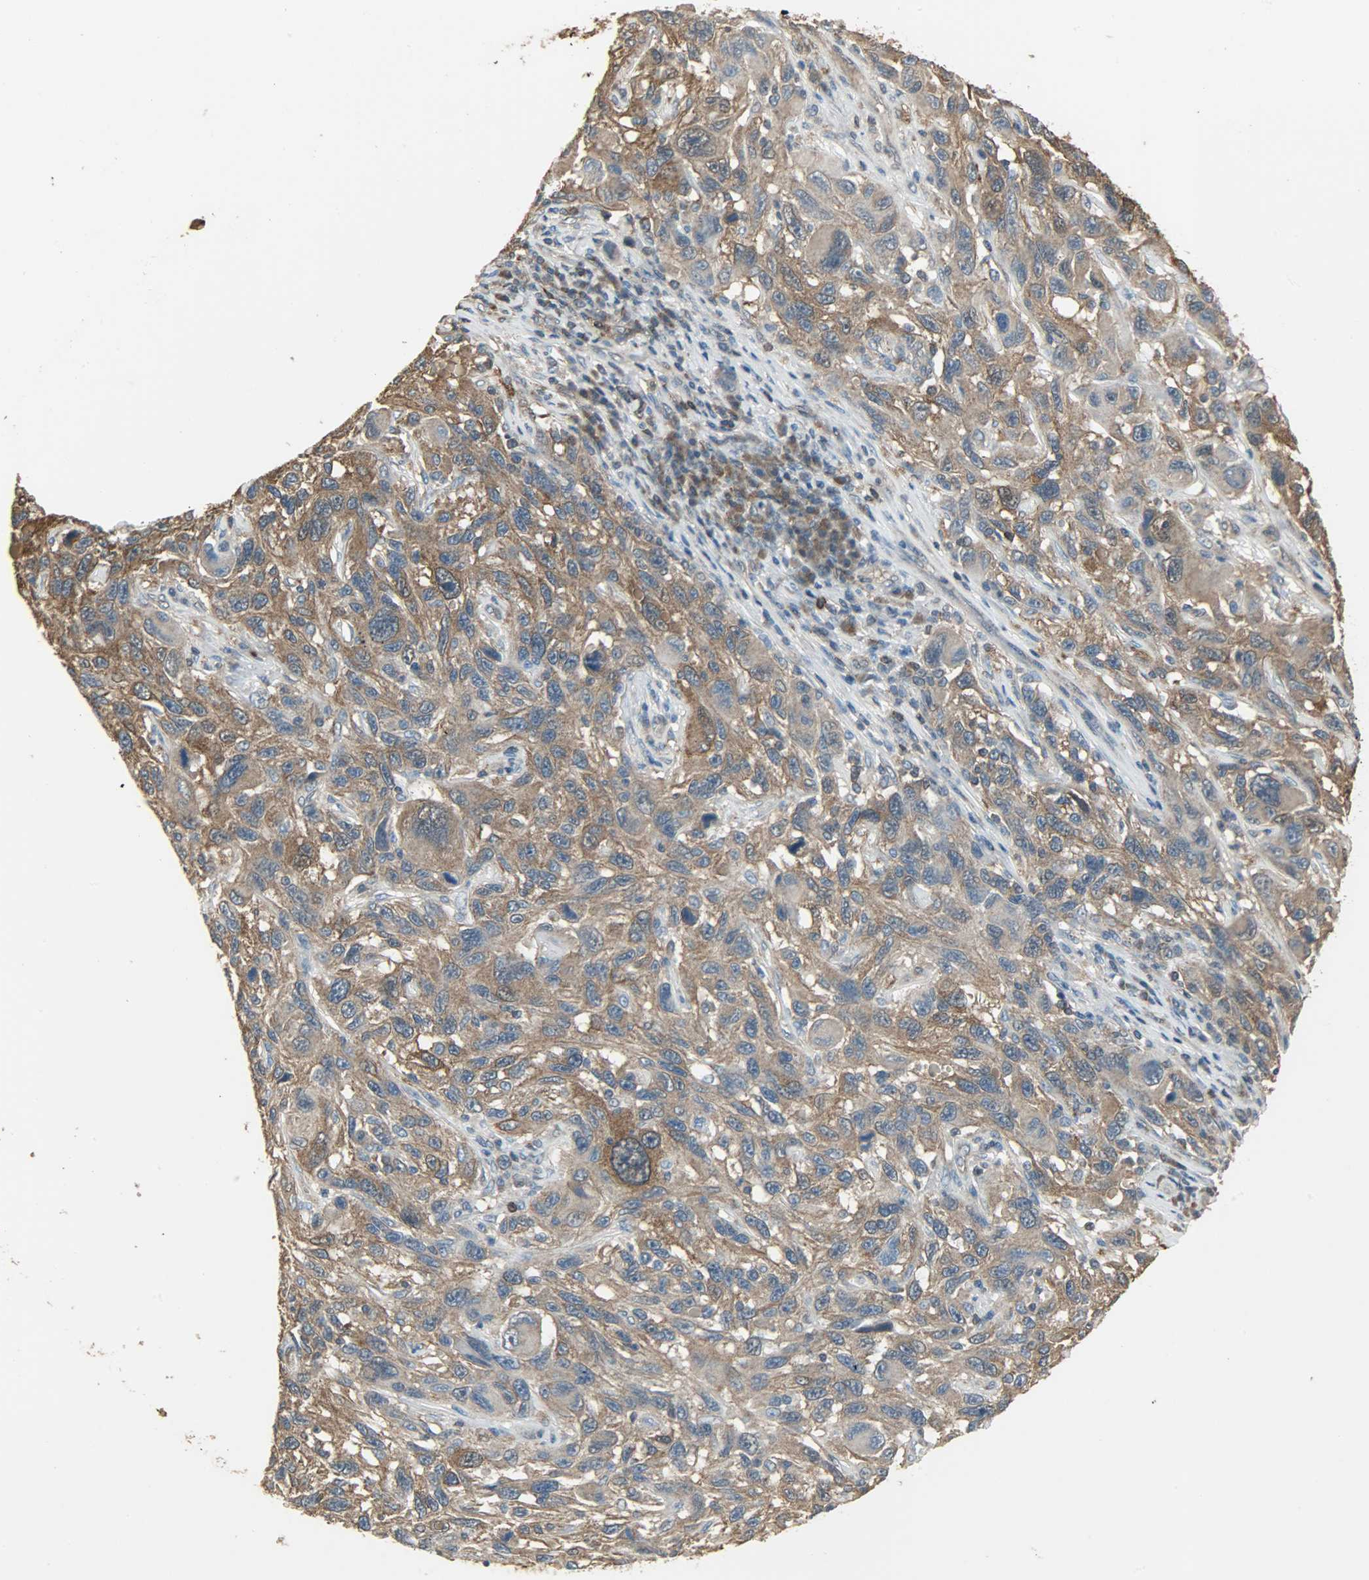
{"staining": {"intensity": "moderate", "quantity": ">75%", "location": "cytoplasmic/membranous"}, "tissue": "melanoma", "cell_type": "Tumor cells", "image_type": "cancer", "snomed": [{"axis": "morphology", "description": "Malignant melanoma, NOS"}, {"axis": "topography", "description": "Skin"}], "caption": "Malignant melanoma stained for a protein demonstrates moderate cytoplasmic/membranous positivity in tumor cells.", "gene": "LDHB", "patient": {"sex": "male", "age": 53}}